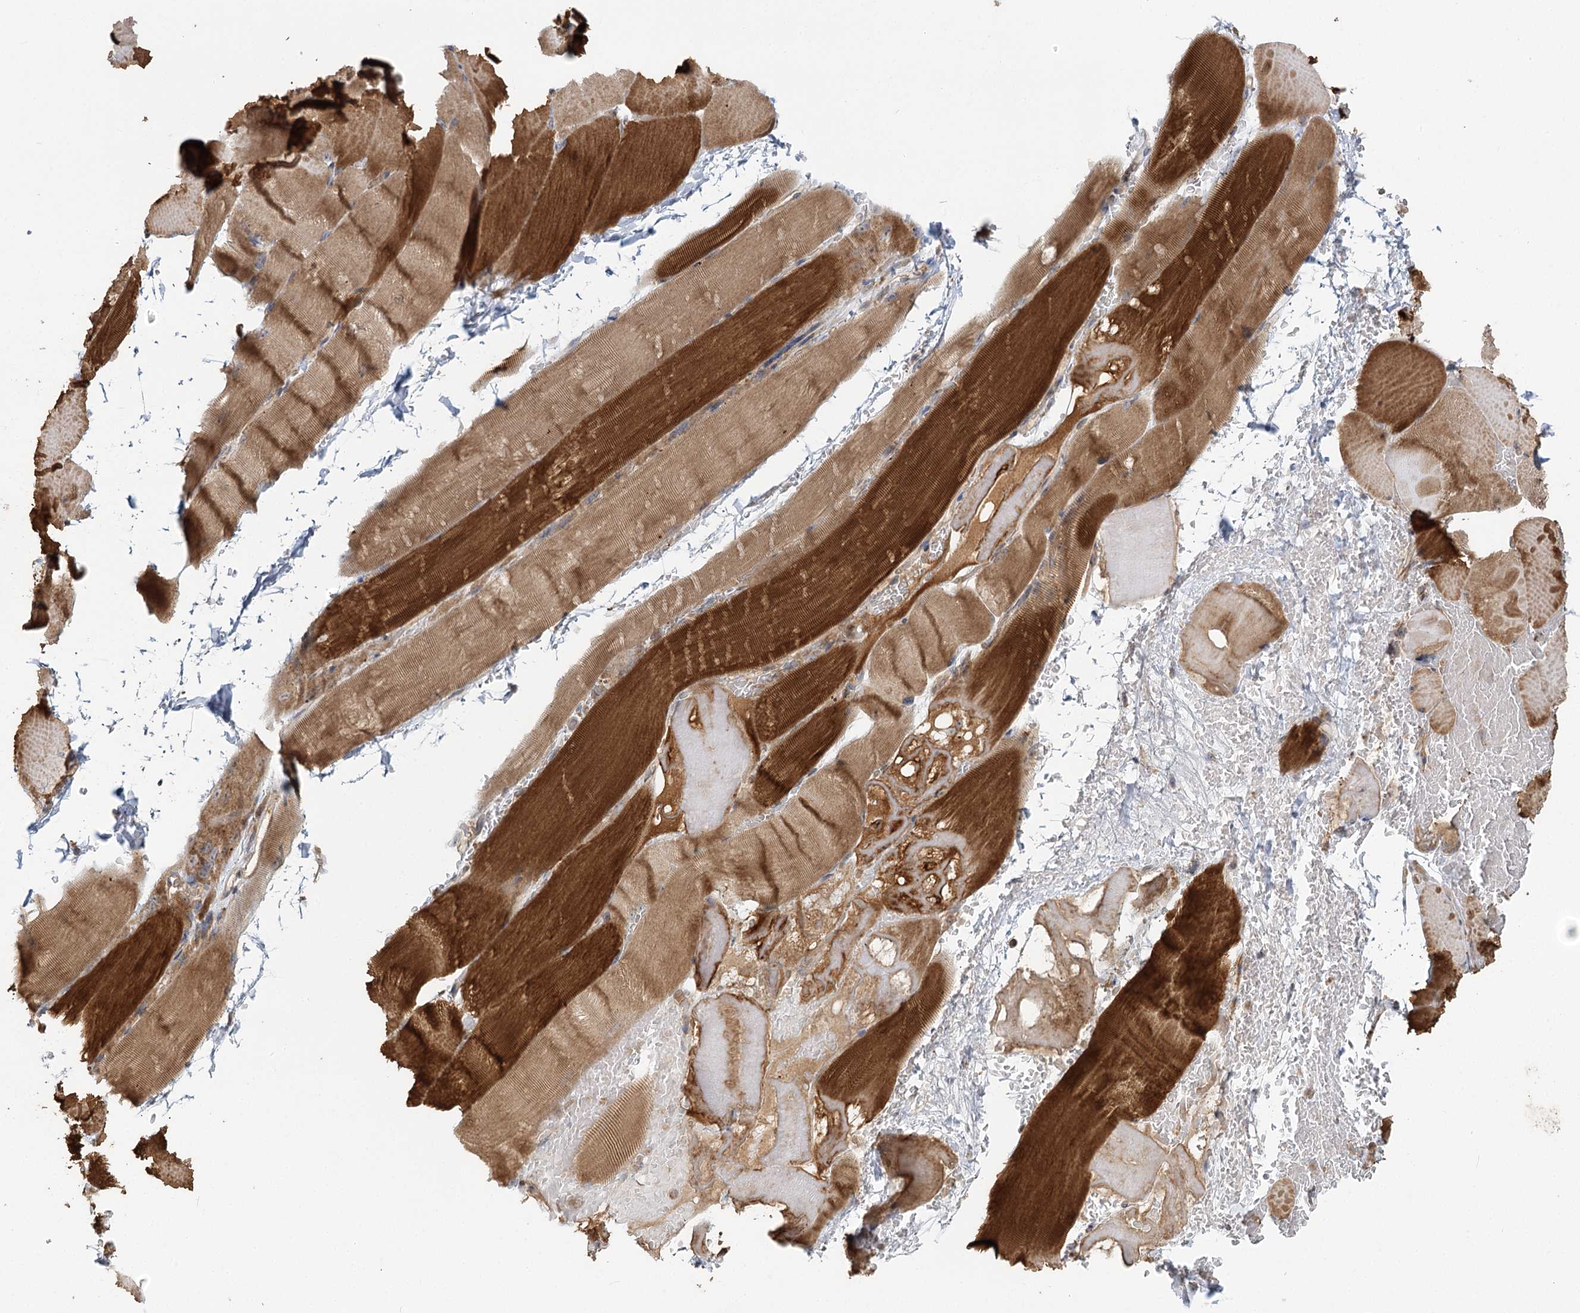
{"staining": {"intensity": "strong", "quantity": ">75%", "location": "cytoplasmic/membranous"}, "tissue": "skeletal muscle", "cell_type": "Myocytes", "image_type": "normal", "snomed": [{"axis": "morphology", "description": "Normal tissue, NOS"}, {"axis": "topography", "description": "Skeletal muscle"}, {"axis": "topography", "description": "Parathyroid gland"}], "caption": "Immunohistochemistry image of normal skeletal muscle: human skeletal muscle stained using IHC displays high levels of strong protein expression localized specifically in the cytoplasmic/membranous of myocytes, appearing as a cytoplasmic/membranous brown color.", "gene": "ENSG00000273217", "patient": {"sex": "female", "age": 37}}